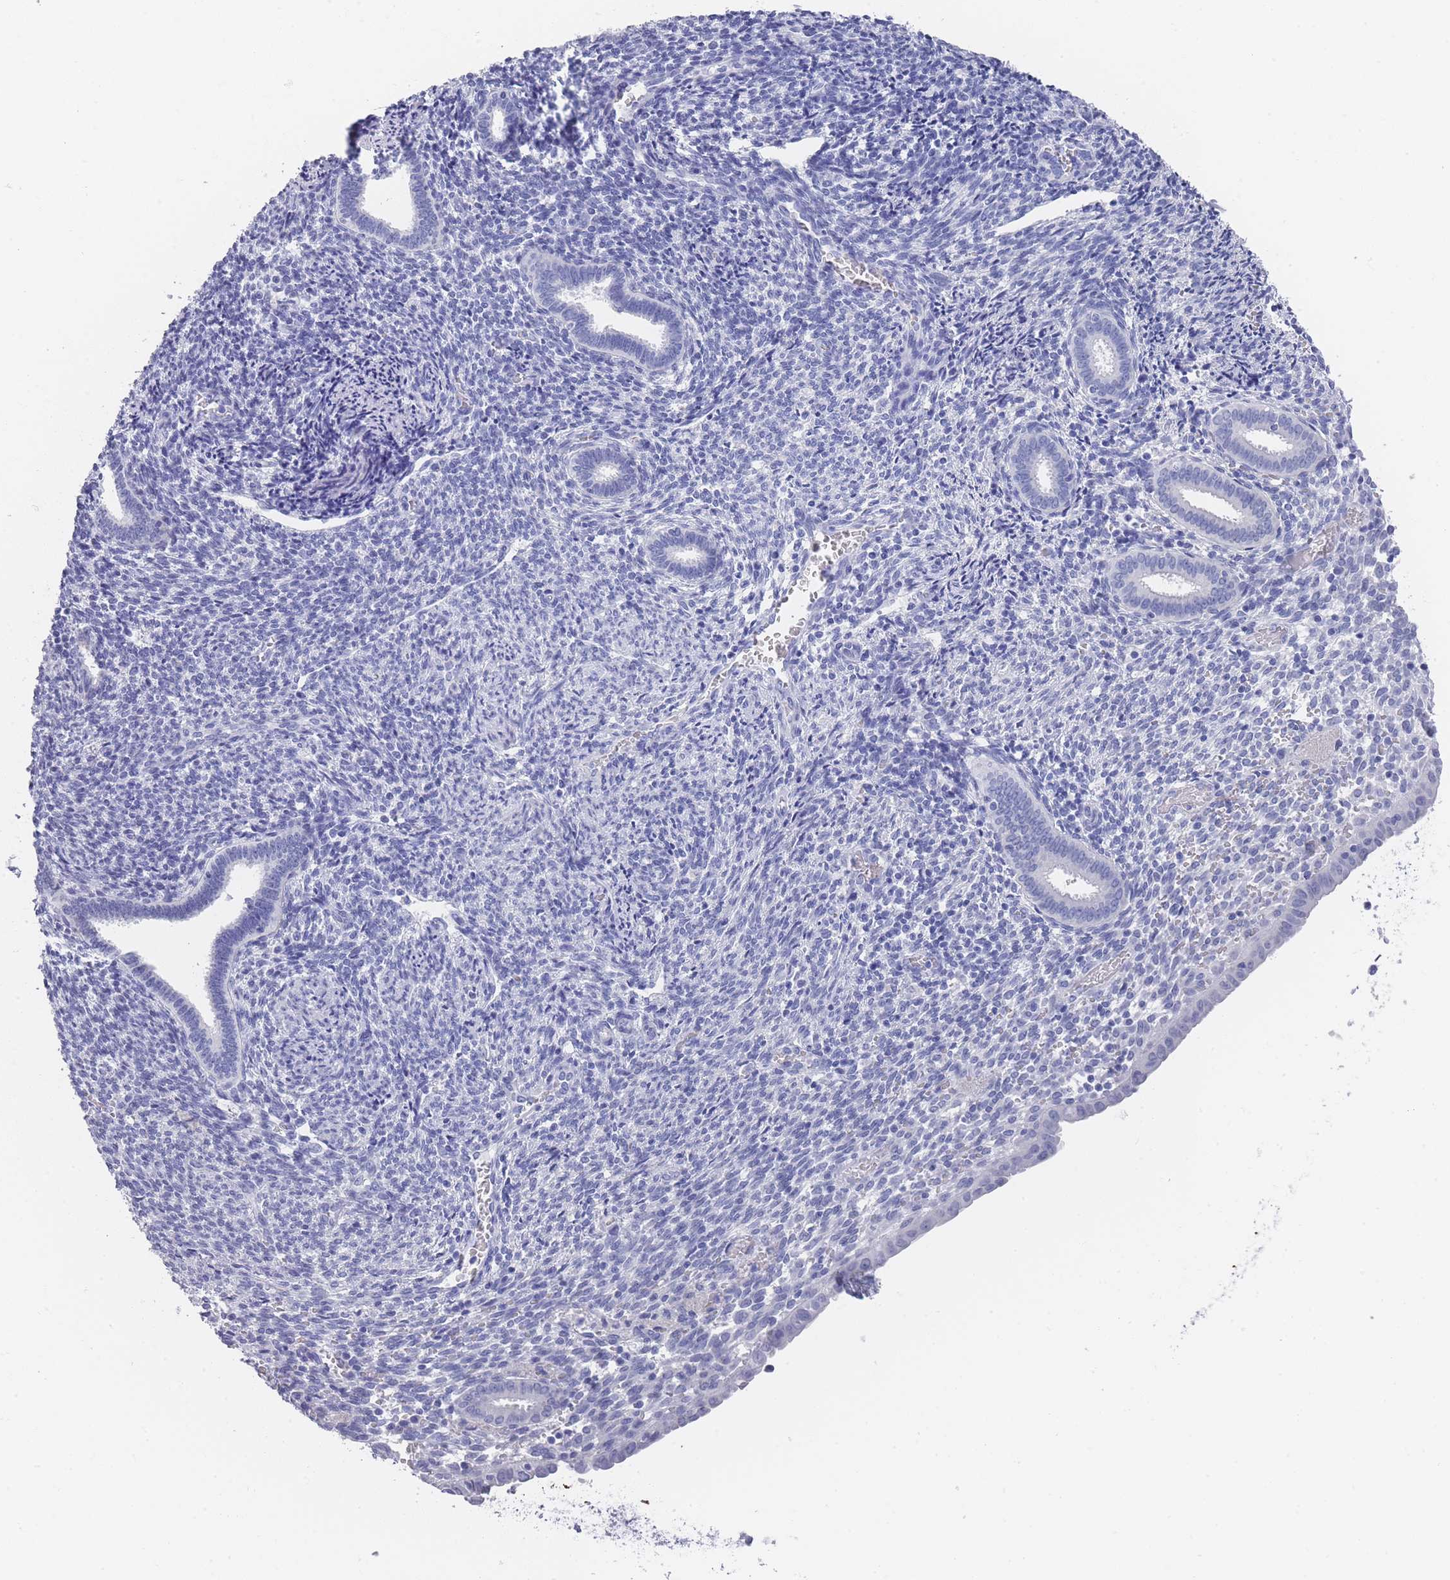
{"staining": {"intensity": "negative", "quantity": "none", "location": "none"}, "tissue": "endometrium", "cell_type": "Cells in endometrial stroma", "image_type": "normal", "snomed": [{"axis": "morphology", "description": "Normal tissue, NOS"}, {"axis": "topography", "description": "Endometrium"}], "caption": "This is an IHC photomicrograph of normal human endometrium. There is no positivity in cells in endometrial stroma.", "gene": "RAB2B", "patient": {"sex": "female", "age": 32}}